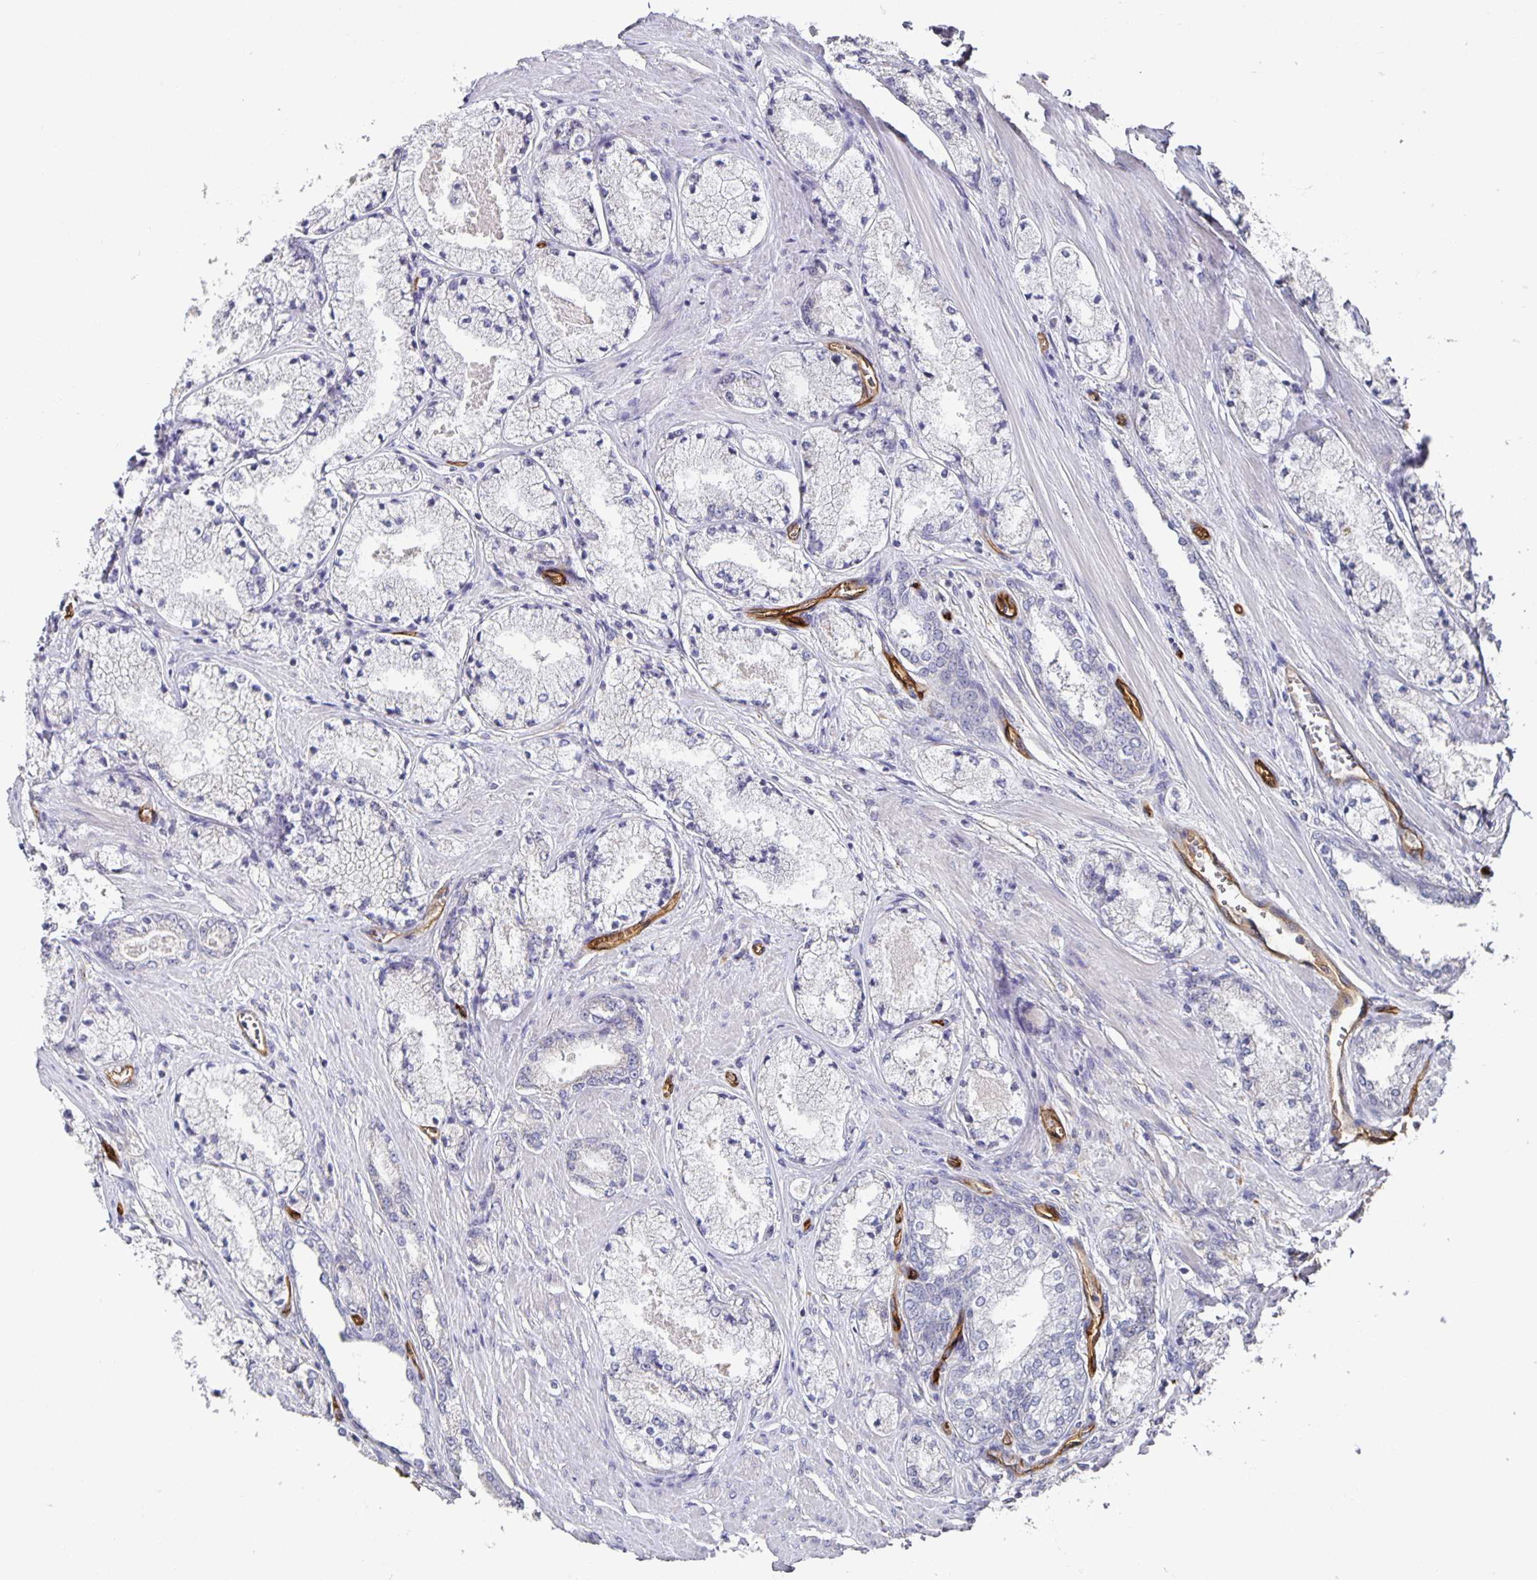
{"staining": {"intensity": "negative", "quantity": "none", "location": "none"}, "tissue": "prostate cancer", "cell_type": "Tumor cells", "image_type": "cancer", "snomed": [{"axis": "morphology", "description": "Adenocarcinoma, High grade"}, {"axis": "topography", "description": "Prostate"}], "caption": "This is an immunohistochemistry (IHC) histopathology image of human adenocarcinoma (high-grade) (prostate). There is no expression in tumor cells.", "gene": "PODXL", "patient": {"sex": "male", "age": 63}}